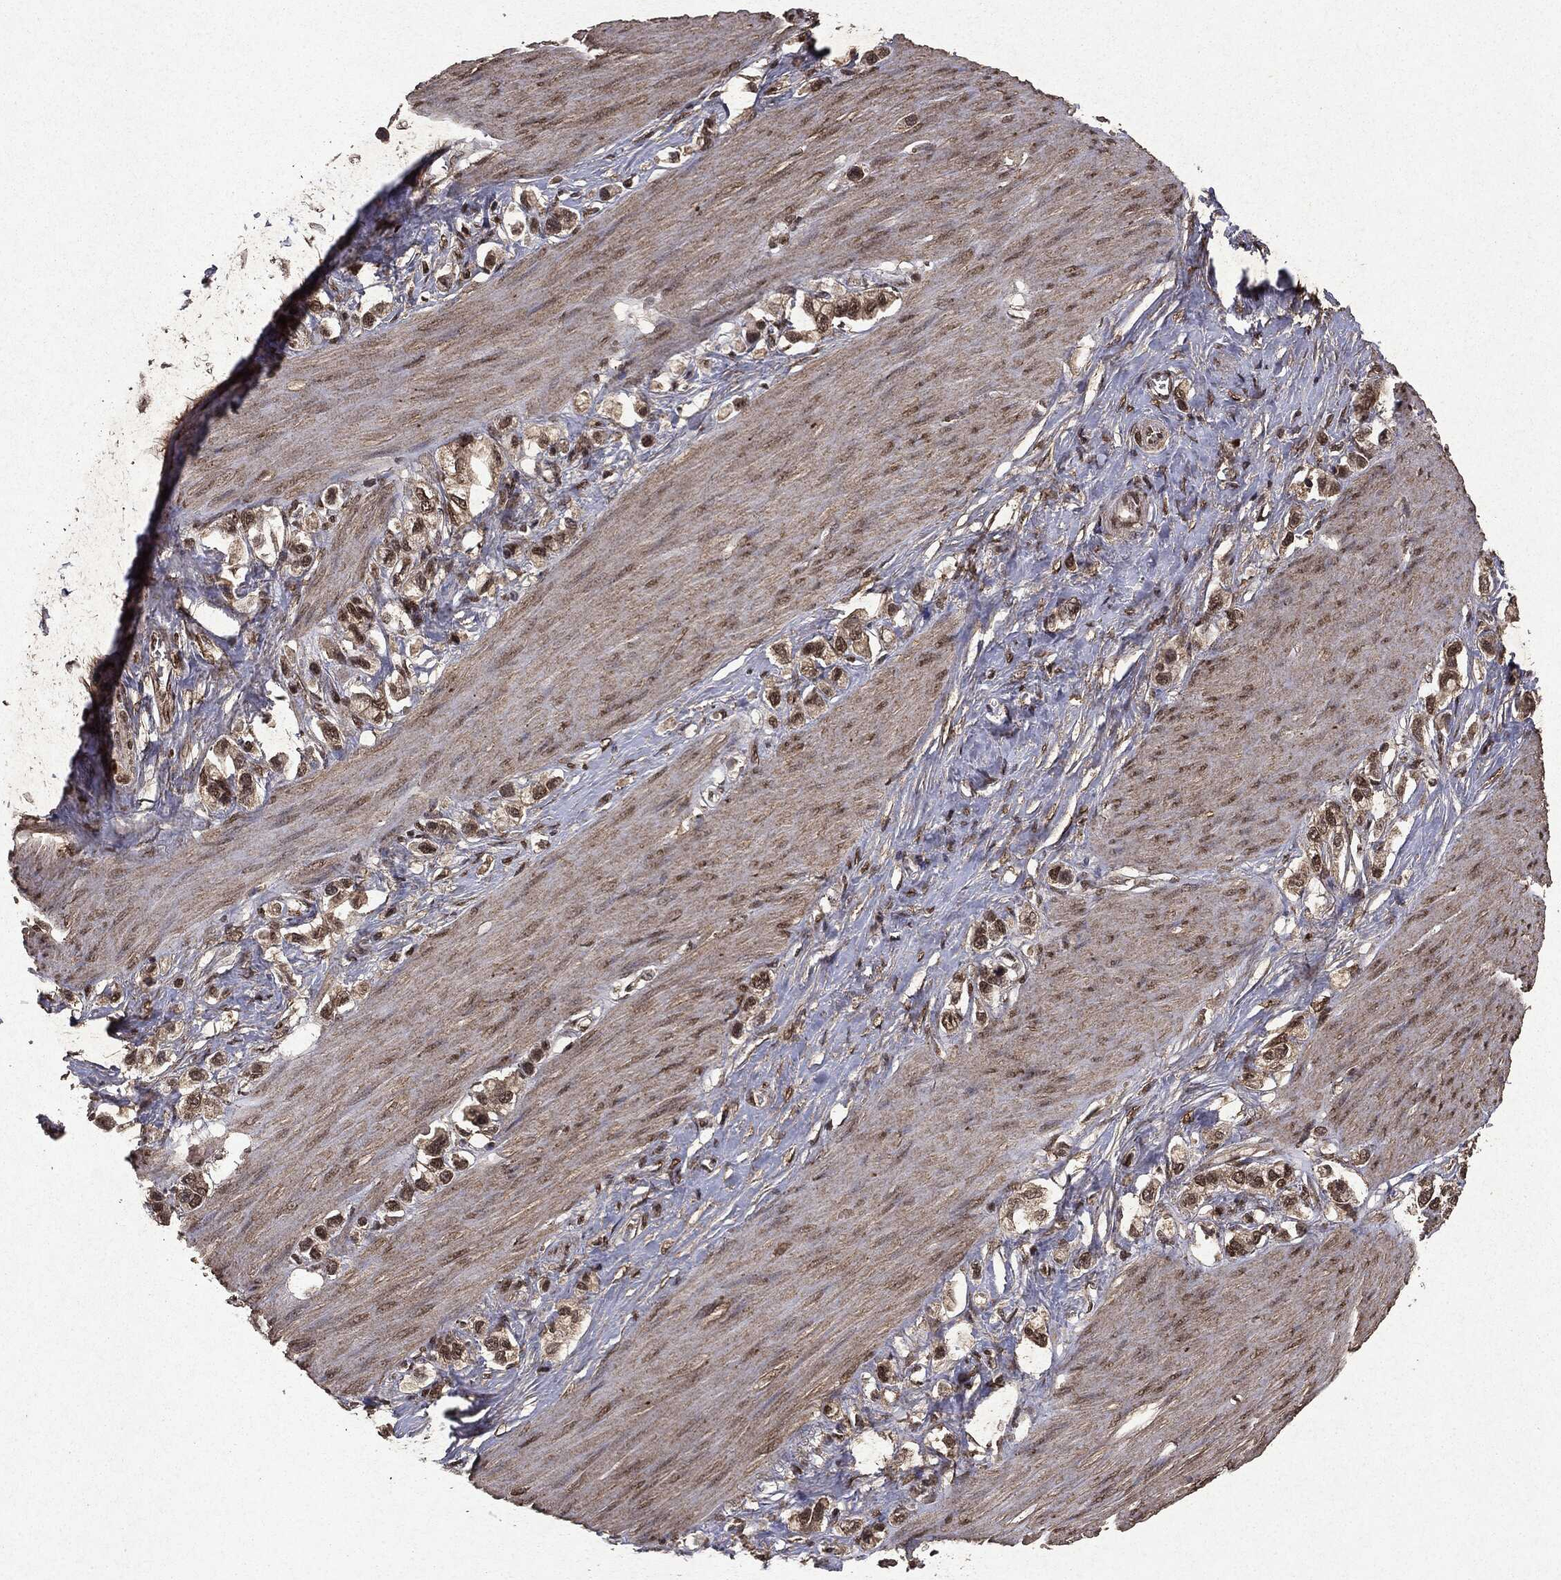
{"staining": {"intensity": "weak", "quantity": "25%-75%", "location": "cytoplasmic/membranous,nuclear"}, "tissue": "stomach cancer", "cell_type": "Tumor cells", "image_type": "cancer", "snomed": [{"axis": "morphology", "description": "Normal tissue, NOS"}, {"axis": "morphology", "description": "Adenocarcinoma, NOS"}, {"axis": "morphology", "description": "Adenocarcinoma, High grade"}, {"axis": "topography", "description": "Stomach, upper"}, {"axis": "topography", "description": "Stomach"}], "caption": "Immunohistochemical staining of stomach cancer (adenocarcinoma (high-grade)) reveals low levels of weak cytoplasmic/membranous and nuclear protein expression in about 25%-75% of tumor cells. The staining was performed using DAB to visualize the protein expression in brown, while the nuclei were stained in blue with hematoxylin (Magnification: 20x).", "gene": "PEBP1", "patient": {"sex": "female", "age": 65}}